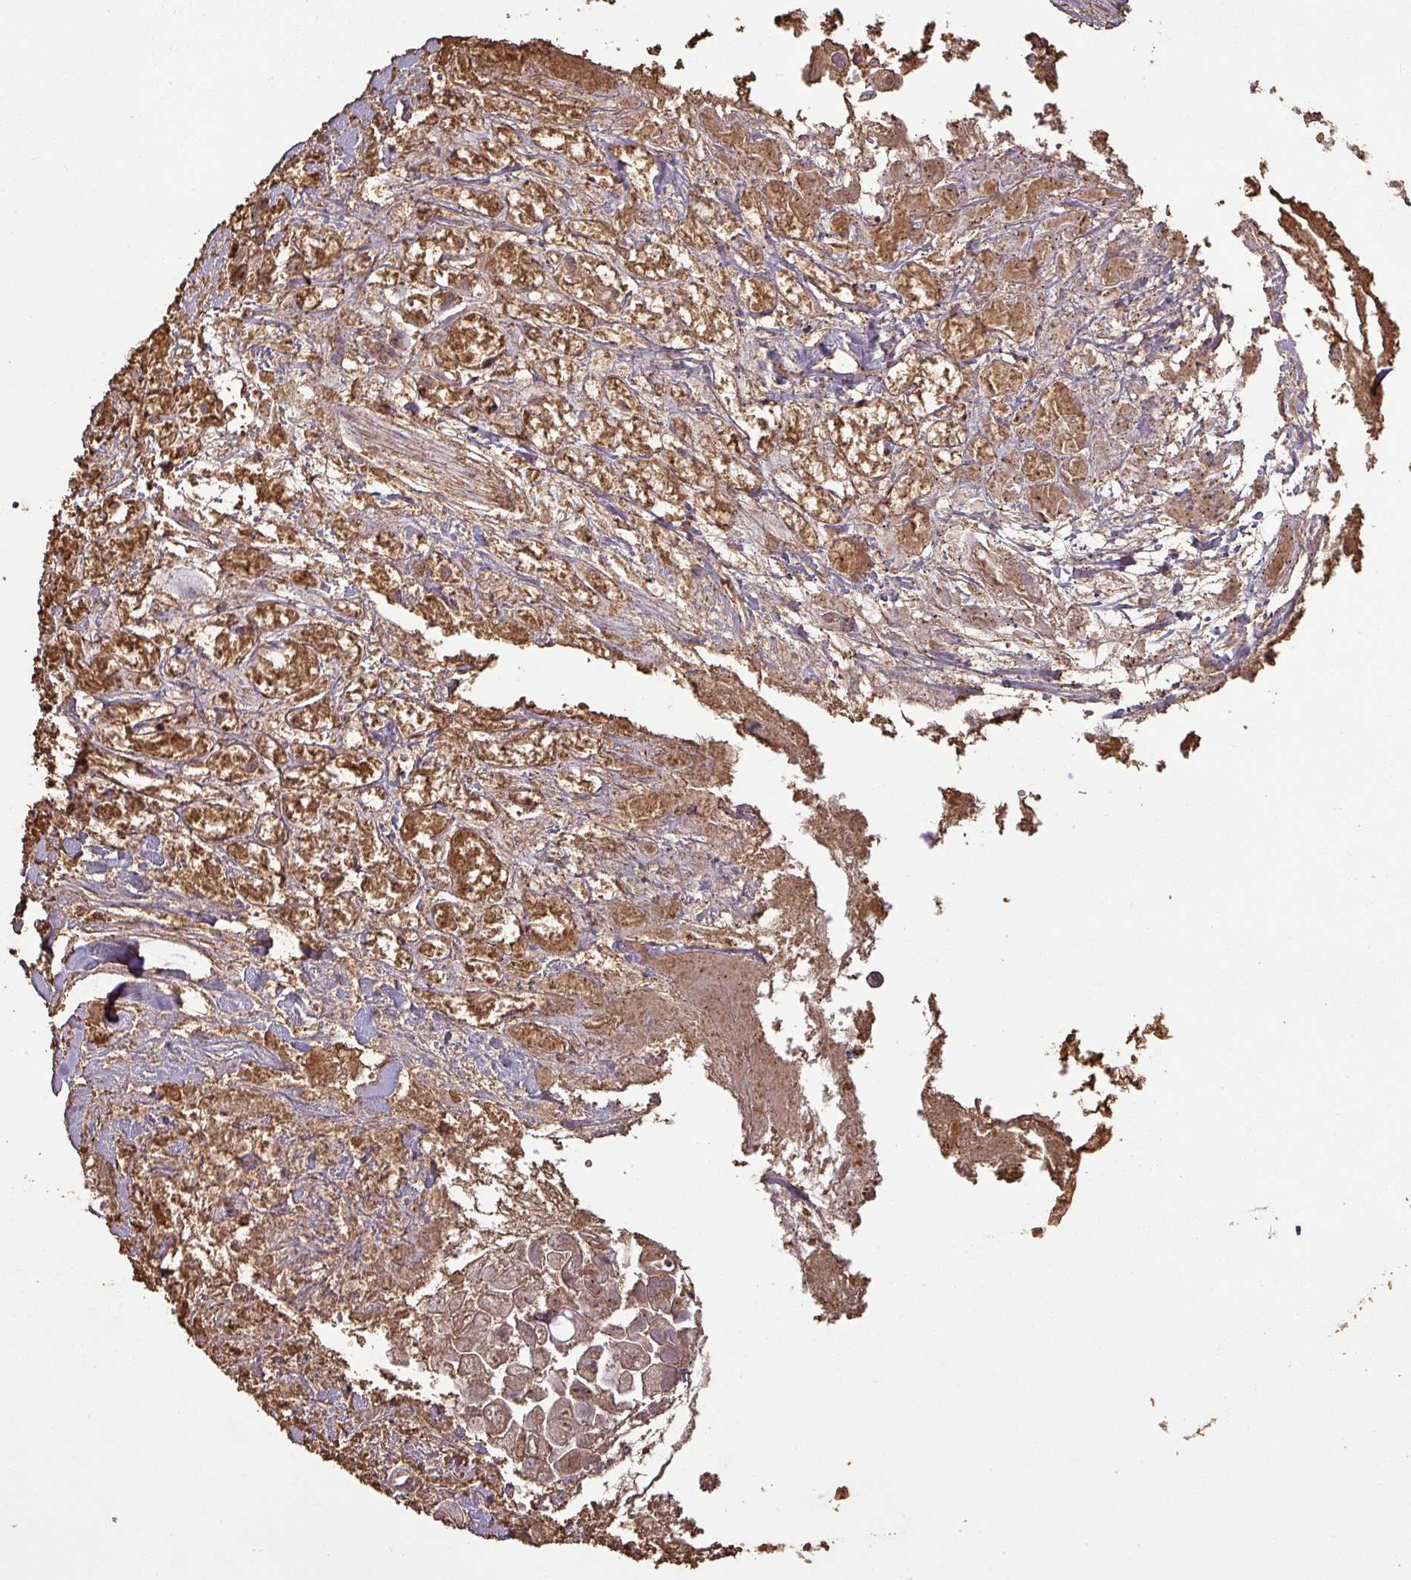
{"staining": {"intensity": "moderate", "quantity": ">75%", "location": "cytoplasmic/membranous"}, "tissue": "pancreatic cancer", "cell_type": "Tumor cells", "image_type": "cancer", "snomed": [{"axis": "morphology", "description": "Adenocarcinoma, NOS"}, {"axis": "topography", "description": "Pancreas"}], "caption": "Immunohistochemistry micrograph of neoplastic tissue: pancreatic adenocarcinoma stained using IHC shows medium levels of moderate protein expression localized specifically in the cytoplasmic/membranous of tumor cells, appearing as a cytoplasmic/membranous brown color.", "gene": "ATAT1", "patient": {"sex": "male", "age": 61}}